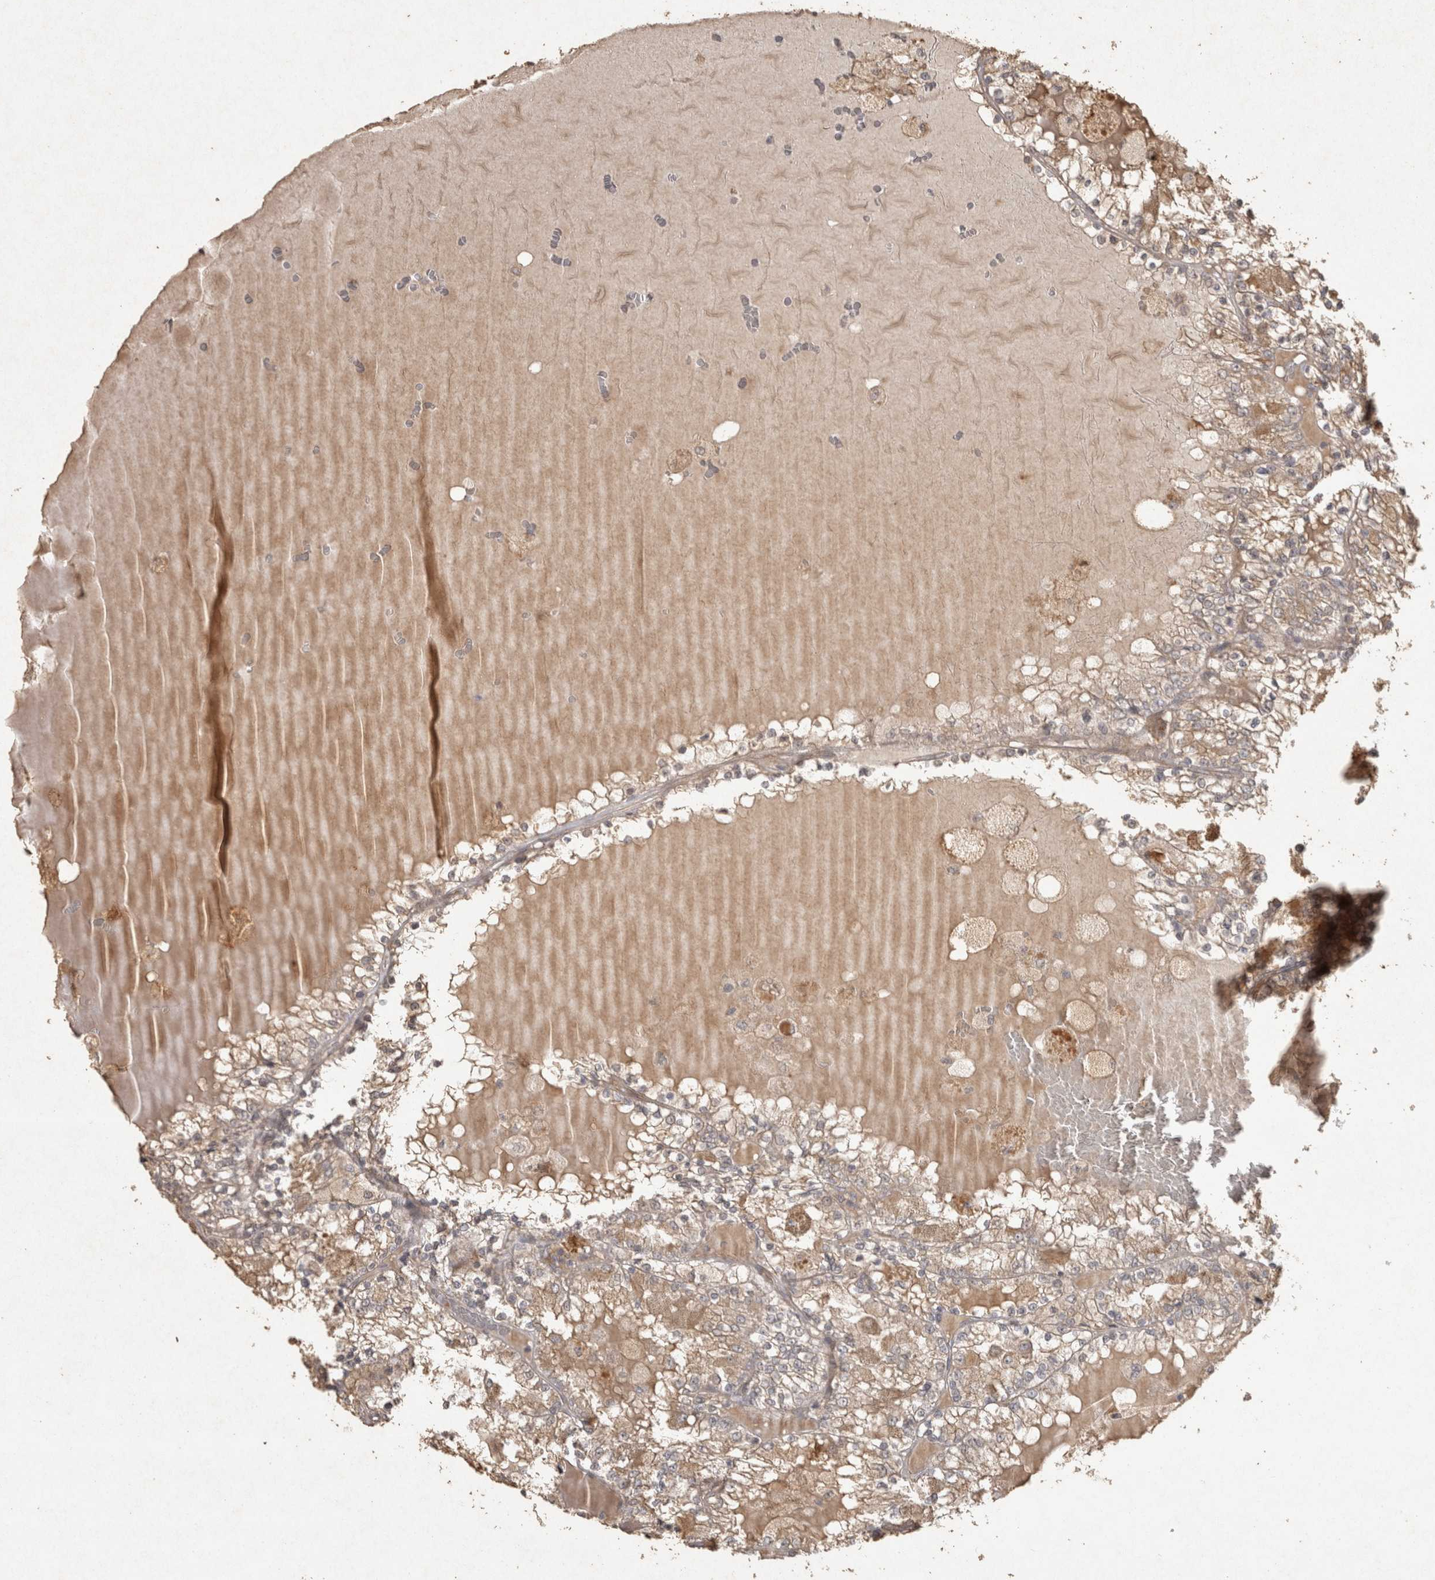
{"staining": {"intensity": "weak", "quantity": ">75%", "location": "cytoplasmic/membranous"}, "tissue": "renal cancer", "cell_type": "Tumor cells", "image_type": "cancer", "snomed": [{"axis": "morphology", "description": "Adenocarcinoma, NOS"}, {"axis": "topography", "description": "Kidney"}], "caption": "A histopathology image showing weak cytoplasmic/membranous expression in approximately >75% of tumor cells in adenocarcinoma (renal), as visualized by brown immunohistochemical staining.", "gene": "OSTN", "patient": {"sex": "female", "age": 56}}